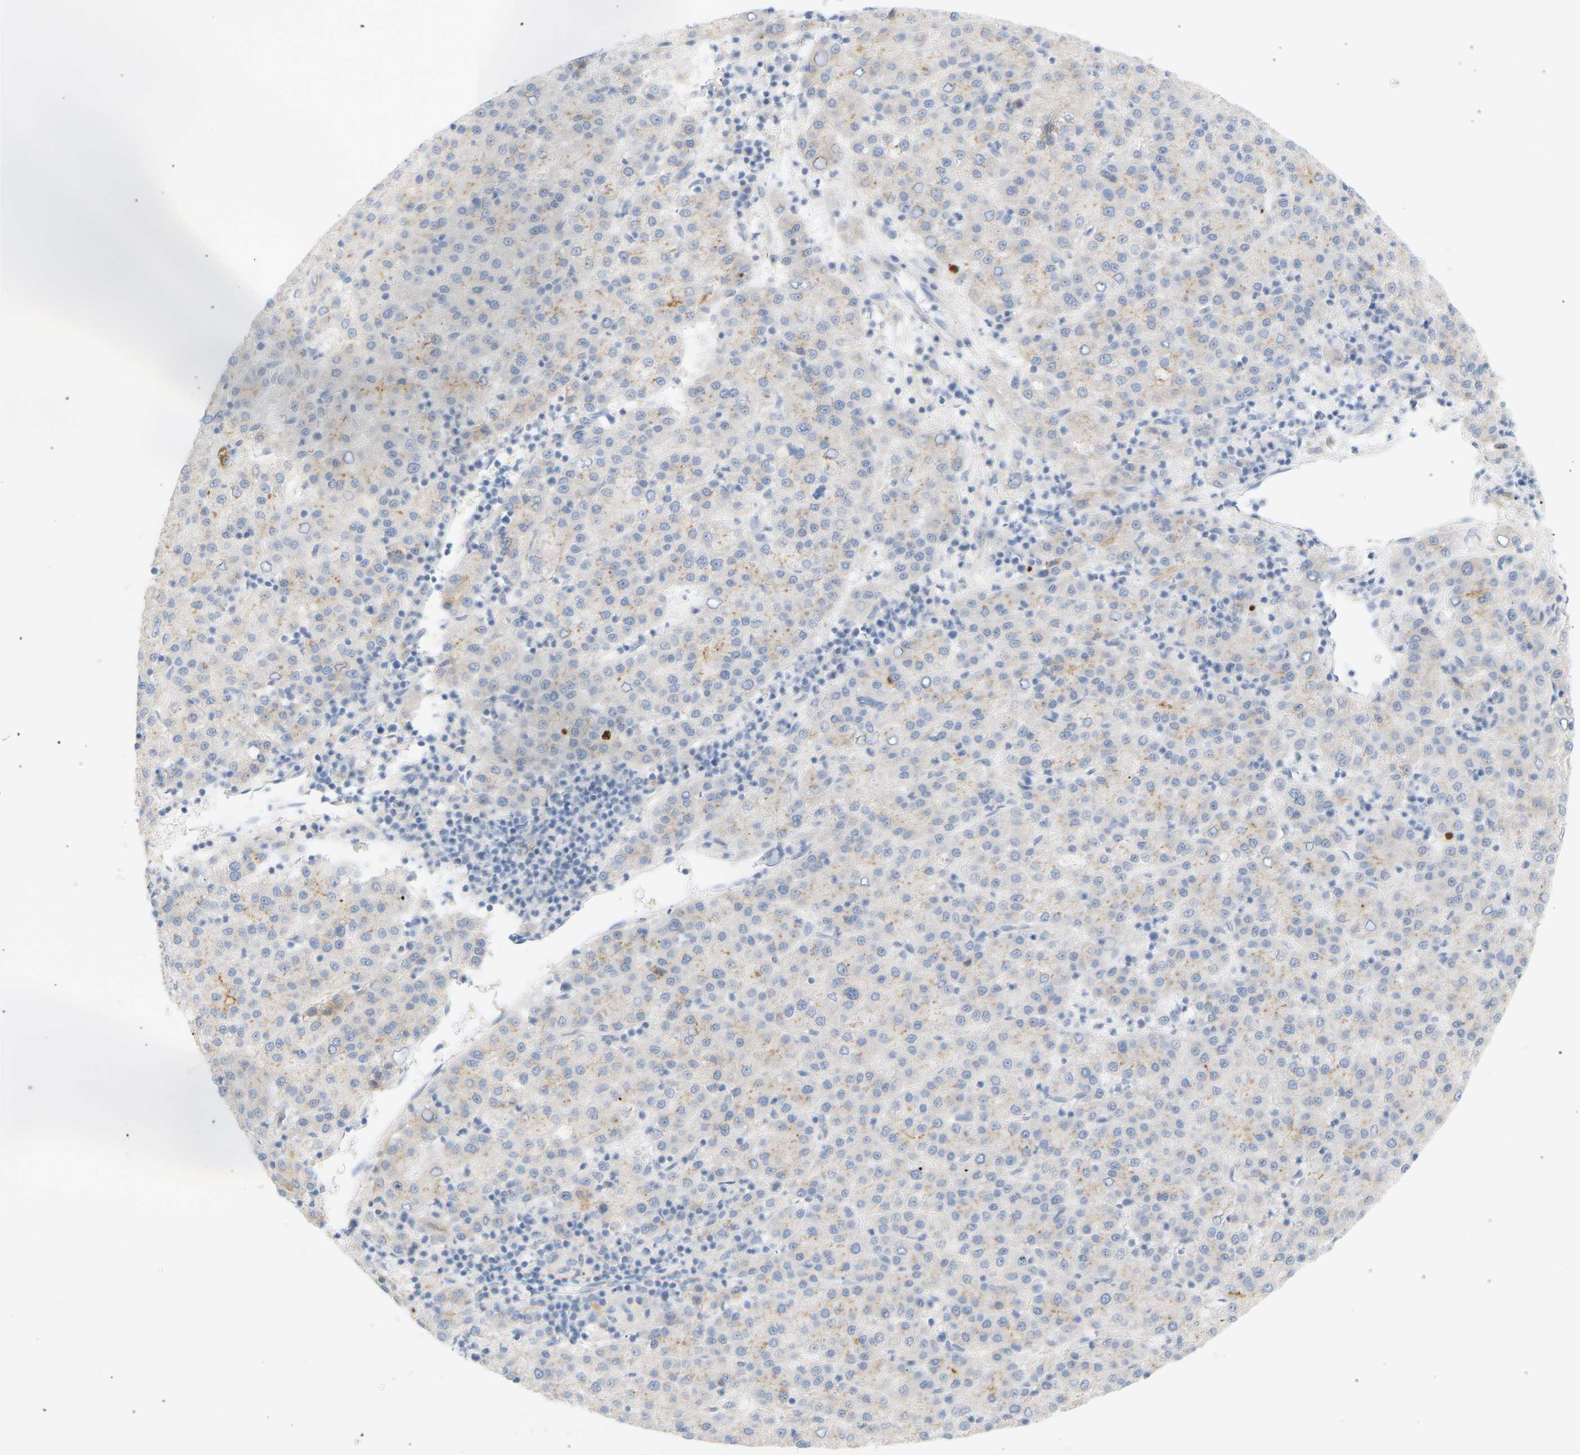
{"staining": {"intensity": "weak", "quantity": "25%-75%", "location": "cytoplasmic/membranous"}, "tissue": "liver cancer", "cell_type": "Tumor cells", "image_type": "cancer", "snomed": [{"axis": "morphology", "description": "Carcinoma, Hepatocellular, NOS"}, {"axis": "topography", "description": "Liver"}], "caption": "Protein expression analysis of human liver cancer (hepatocellular carcinoma) reveals weak cytoplasmic/membranous expression in about 25%-75% of tumor cells.", "gene": "CLU", "patient": {"sex": "female", "age": 58}}